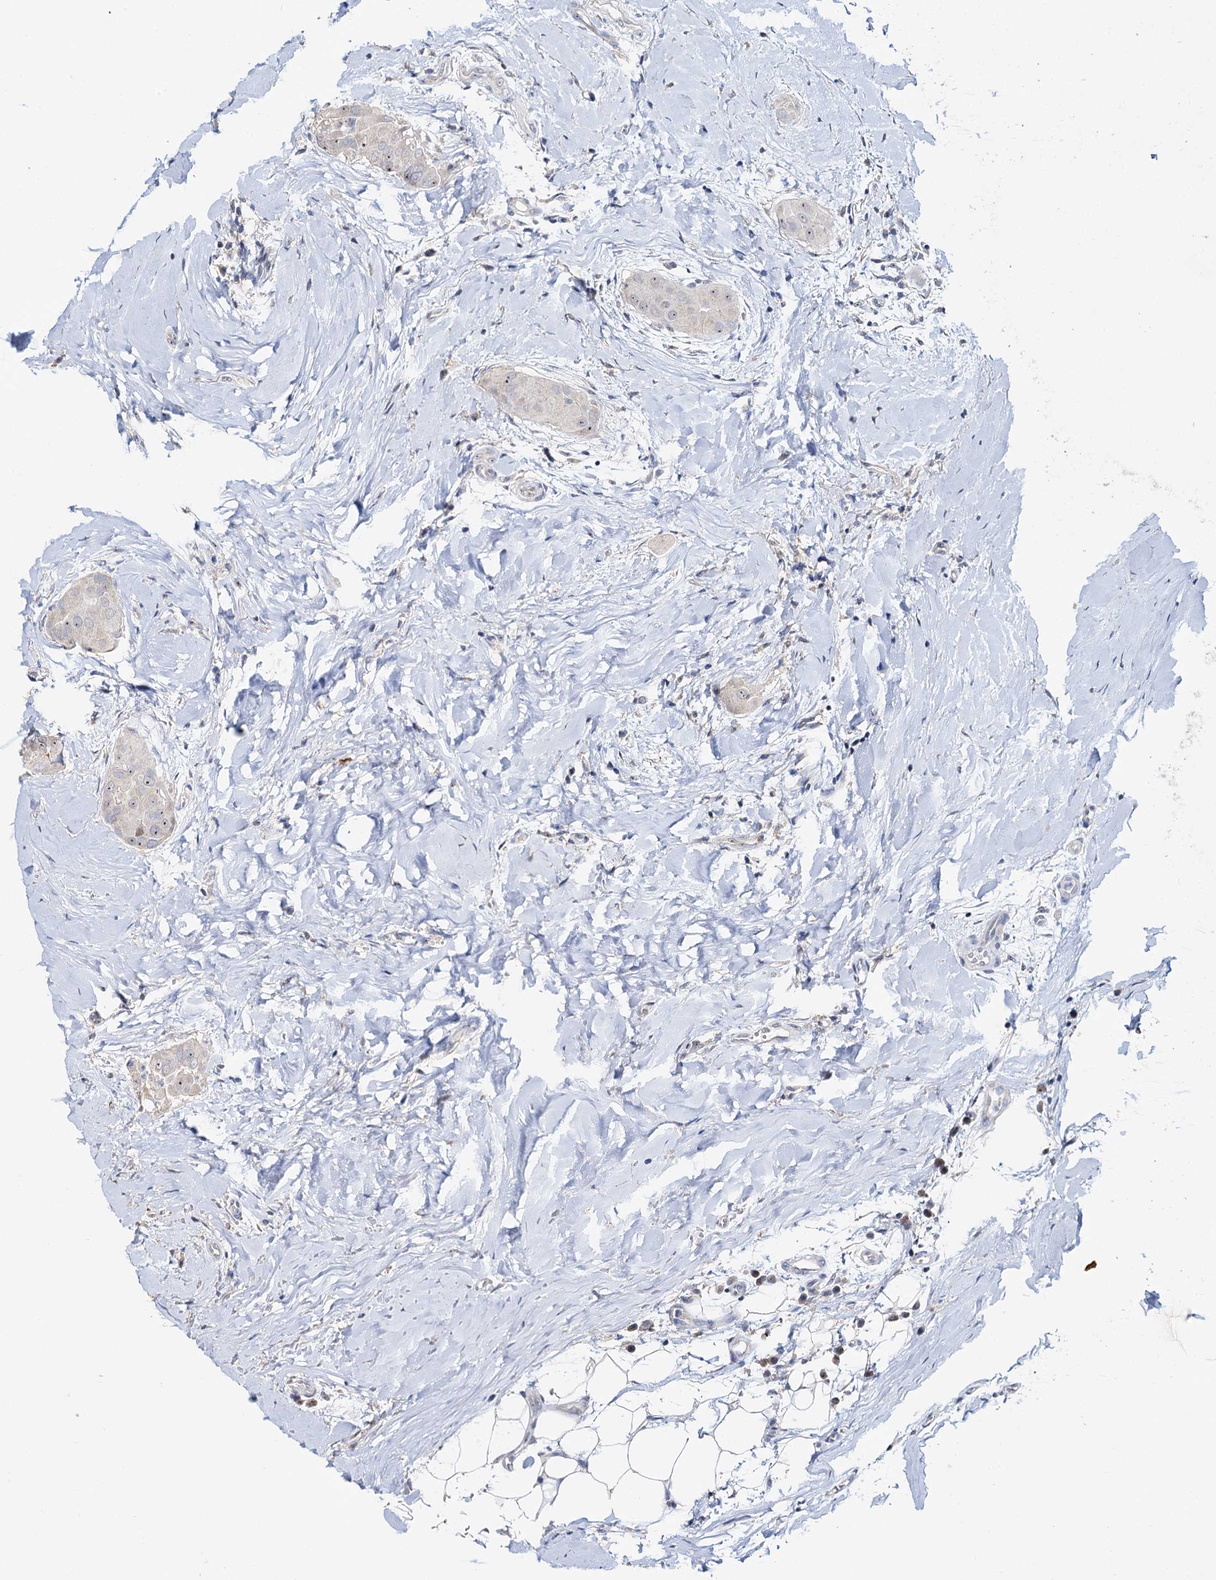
{"staining": {"intensity": "weak", "quantity": "25%-75%", "location": "nuclear"}, "tissue": "thyroid cancer", "cell_type": "Tumor cells", "image_type": "cancer", "snomed": [{"axis": "morphology", "description": "Papillary adenocarcinoma, NOS"}, {"axis": "topography", "description": "Thyroid gland"}], "caption": "Weak nuclear staining is seen in approximately 25%-75% of tumor cells in thyroid cancer (papillary adenocarcinoma). The staining was performed using DAB, with brown indicating positive protein expression. Nuclei are stained blue with hematoxylin.", "gene": "C2CD3", "patient": {"sex": "male", "age": 33}}